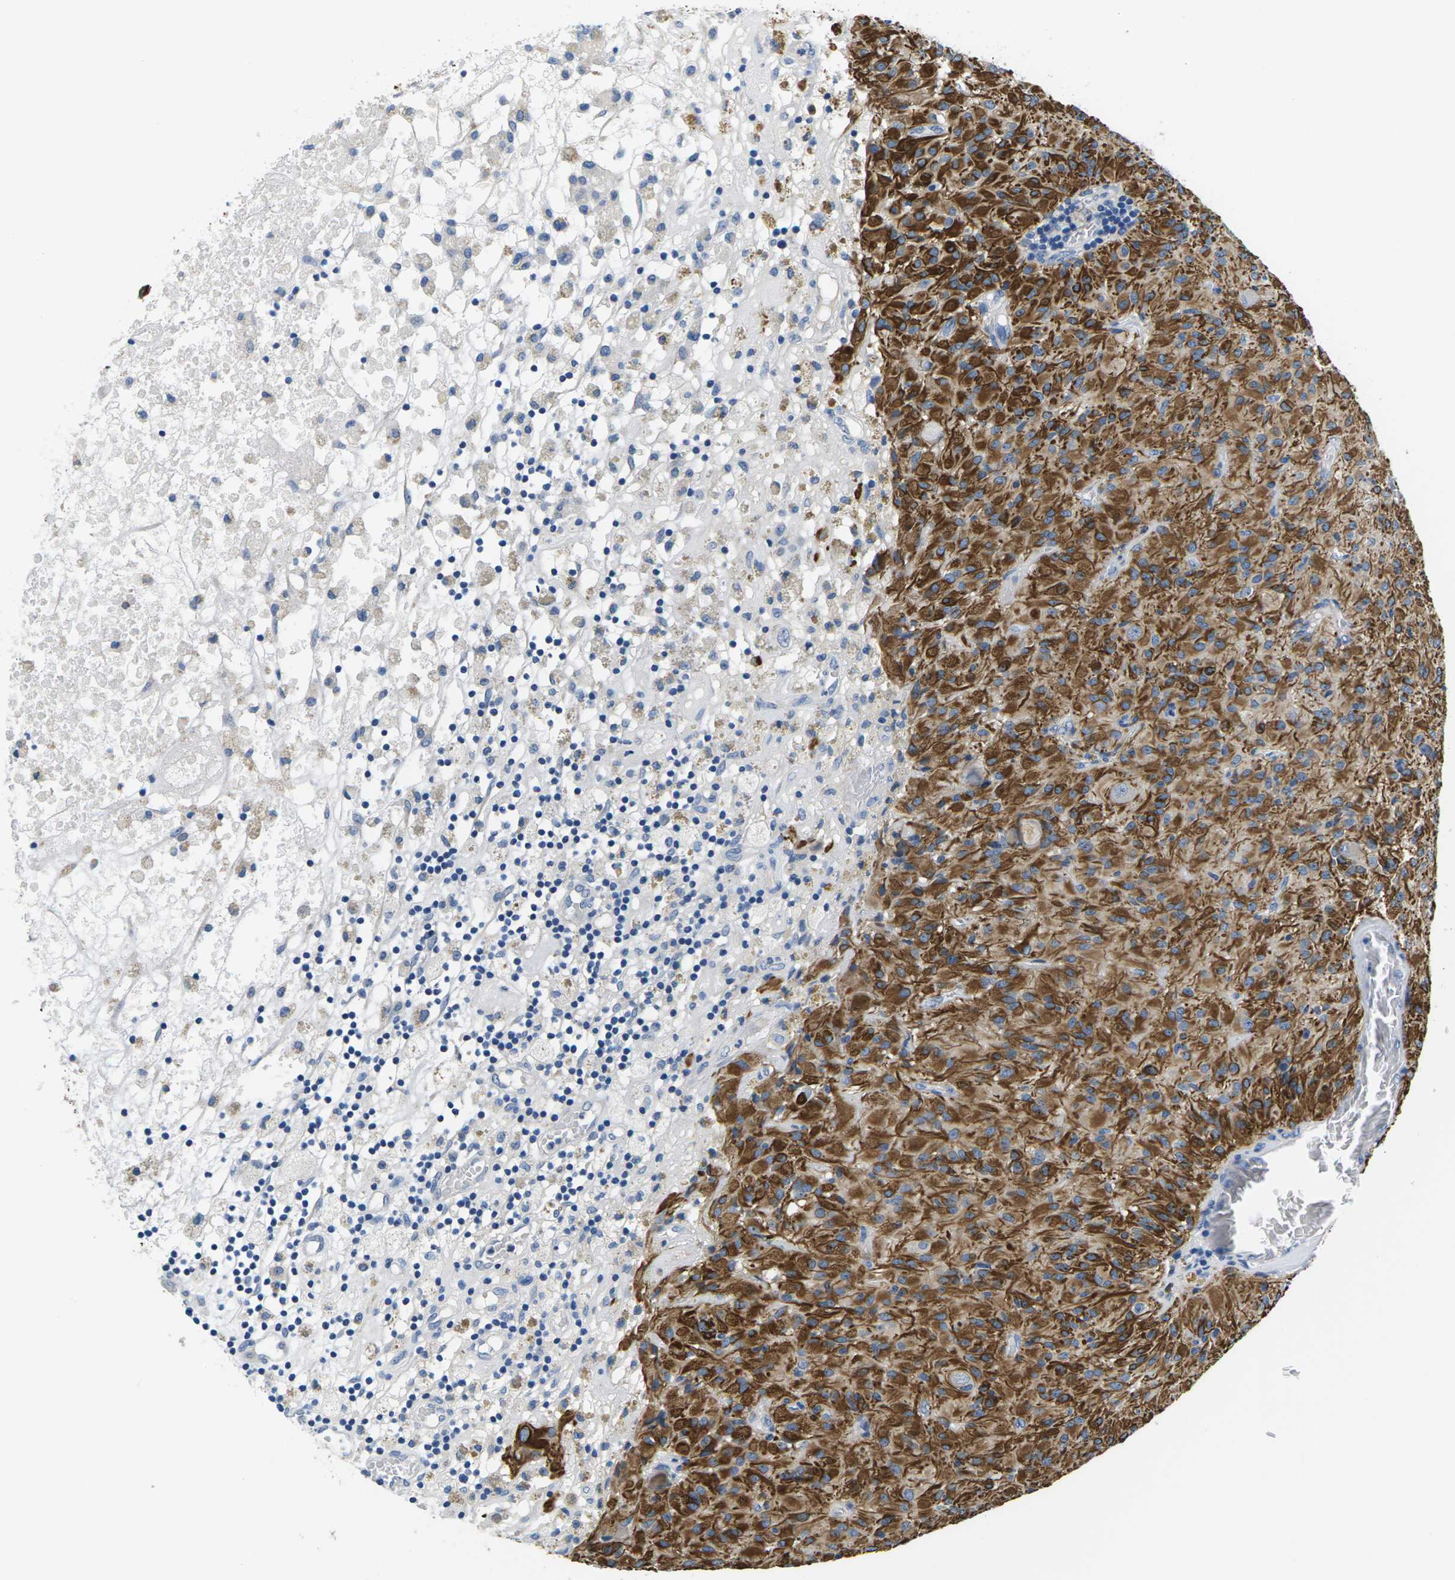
{"staining": {"intensity": "strong", "quantity": "25%-75%", "location": "cytoplasmic/membranous"}, "tissue": "glioma", "cell_type": "Tumor cells", "image_type": "cancer", "snomed": [{"axis": "morphology", "description": "Glioma, malignant, High grade"}, {"axis": "topography", "description": "Brain"}], "caption": "Approximately 25%-75% of tumor cells in malignant glioma (high-grade) show strong cytoplasmic/membranous protein expression as visualized by brown immunohistochemical staining.", "gene": "TSPAN2", "patient": {"sex": "female", "age": 59}}